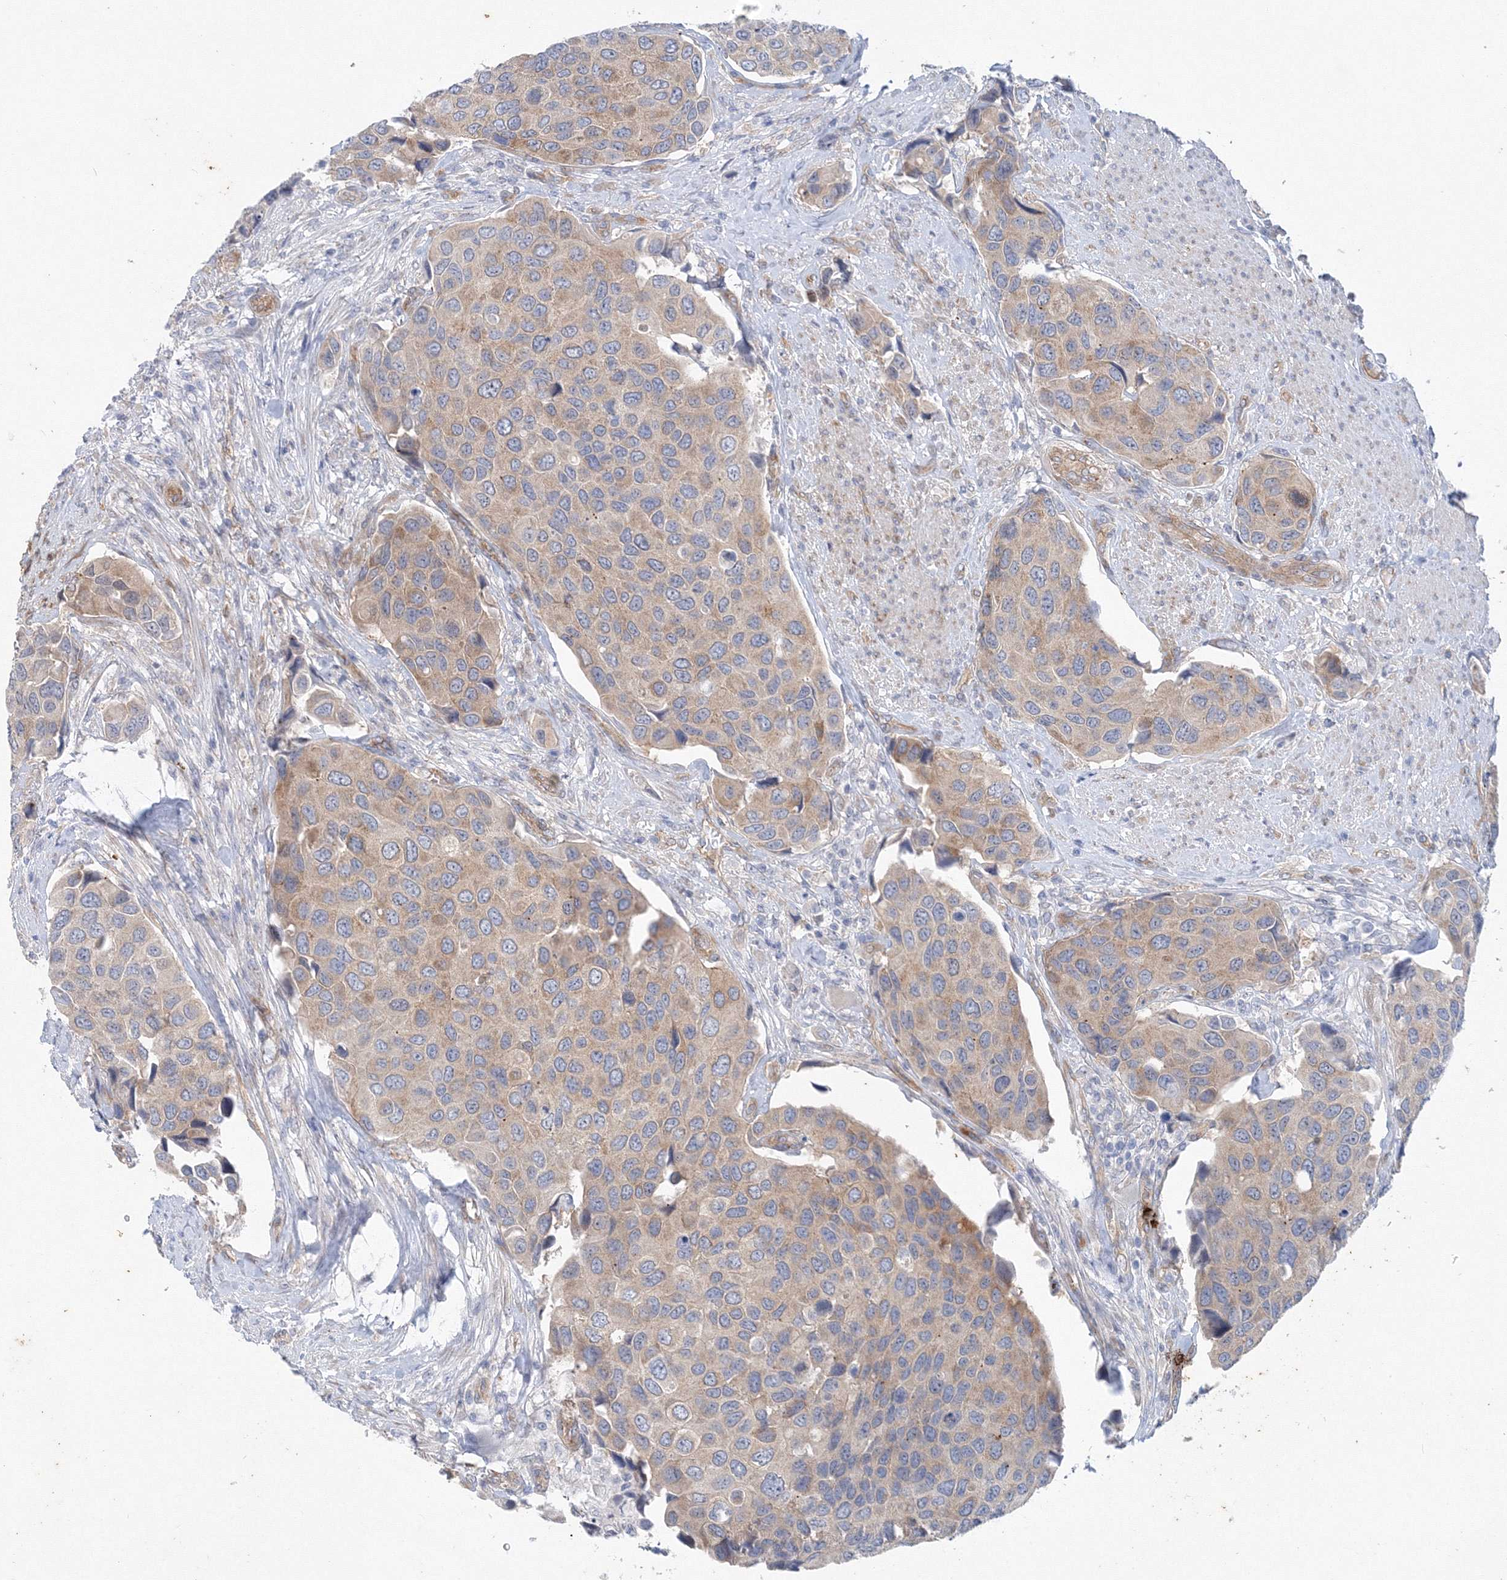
{"staining": {"intensity": "weak", "quantity": "<25%", "location": "cytoplasmic/membranous"}, "tissue": "urothelial cancer", "cell_type": "Tumor cells", "image_type": "cancer", "snomed": [{"axis": "morphology", "description": "Urothelial carcinoma, High grade"}, {"axis": "topography", "description": "Urinary bladder"}], "caption": "Protein analysis of urothelial cancer exhibits no significant expression in tumor cells.", "gene": "TANC1", "patient": {"sex": "male", "age": 74}}